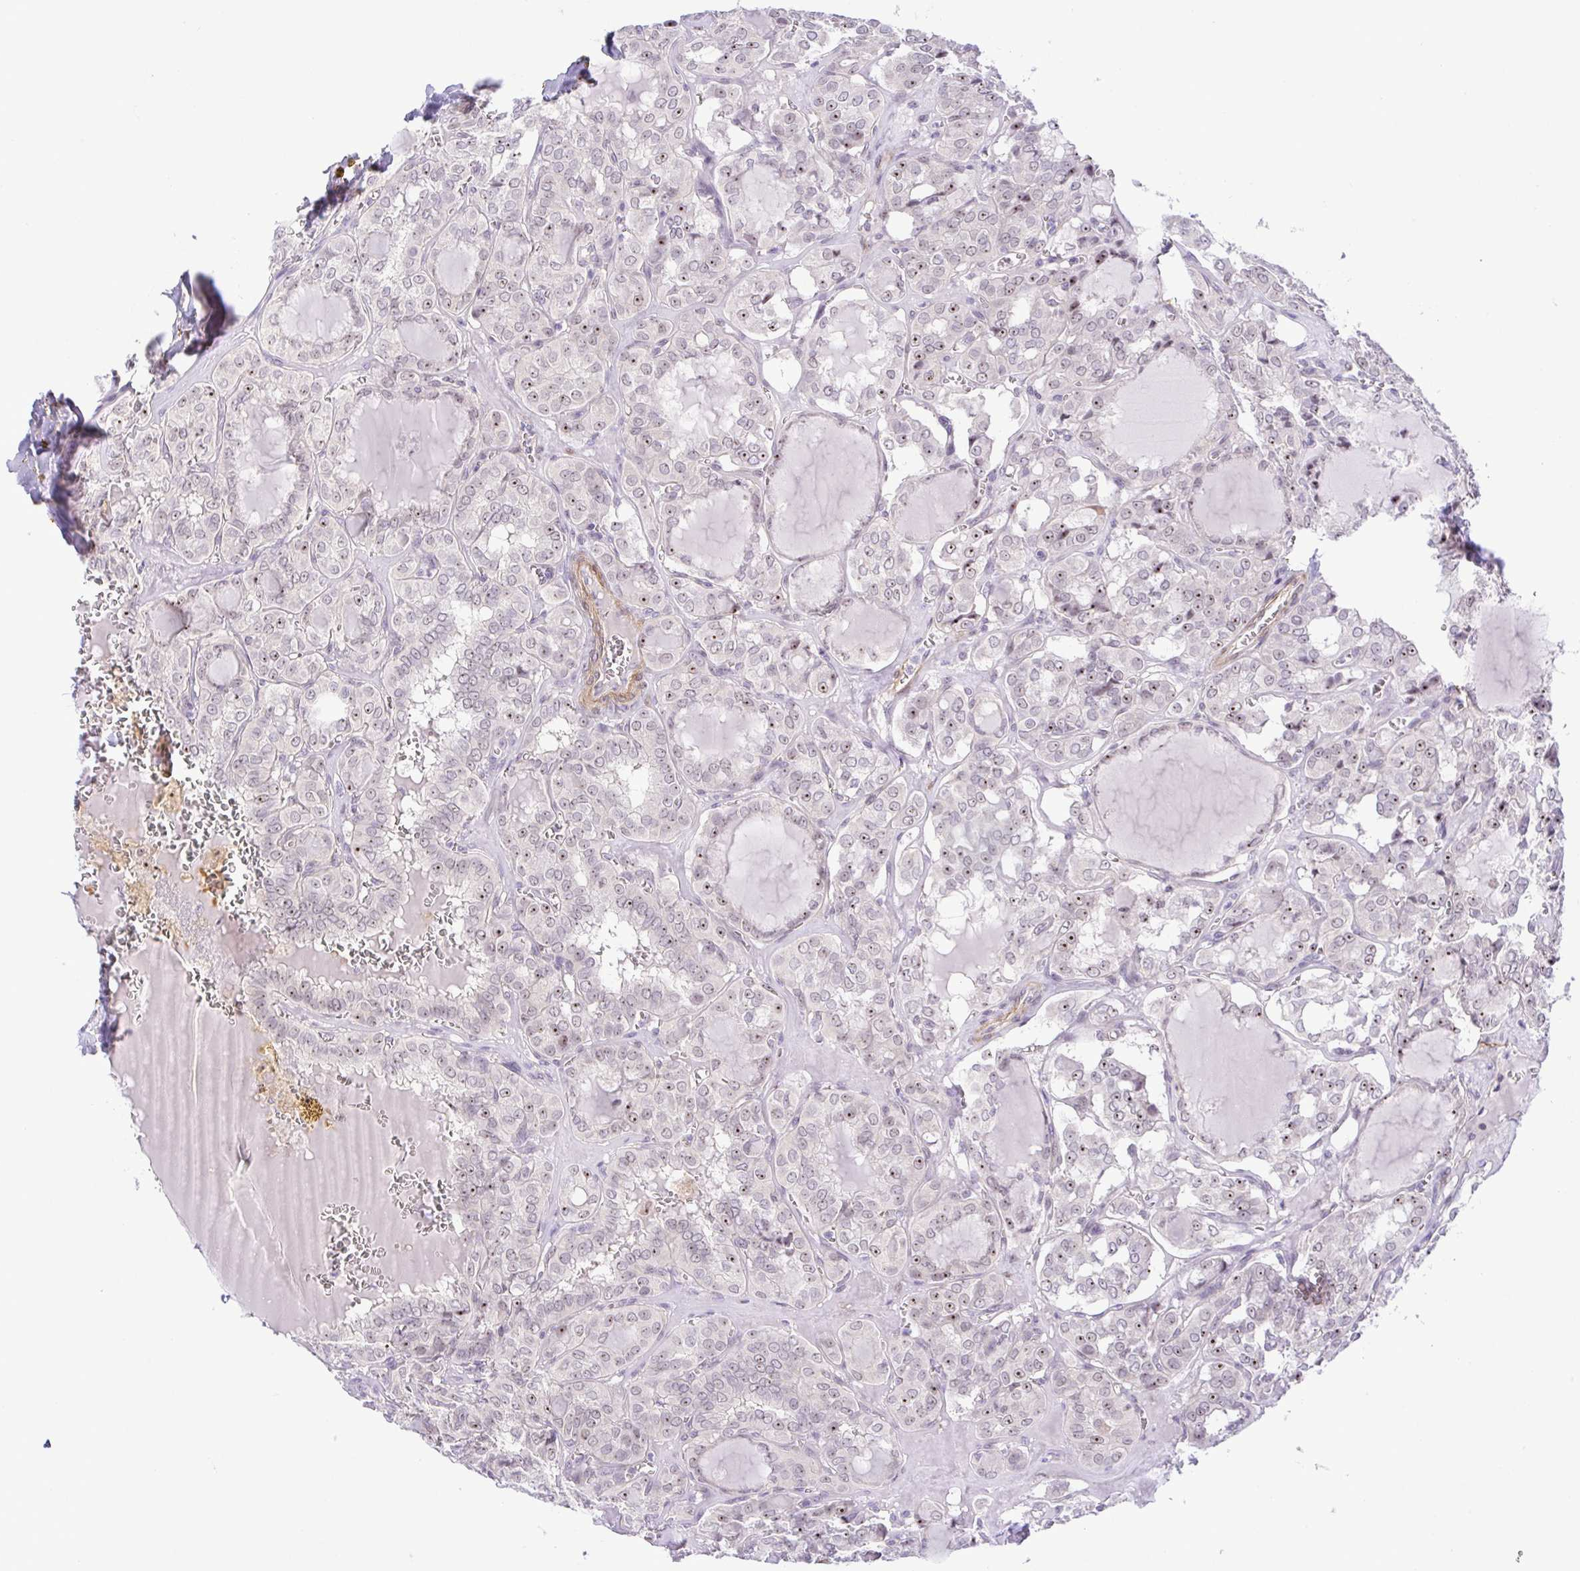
{"staining": {"intensity": "weak", "quantity": "25%-75%", "location": "nuclear"}, "tissue": "thyroid cancer", "cell_type": "Tumor cells", "image_type": "cancer", "snomed": [{"axis": "morphology", "description": "Papillary adenocarcinoma, NOS"}, {"axis": "topography", "description": "Thyroid gland"}], "caption": "Human papillary adenocarcinoma (thyroid) stained for a protein (brown) exhibits weak nuclear positive staining in approximately 25%-75% of tumor cells.", "gene": "RSL24D1", "patient": {"sex": "female", "age": 41}}